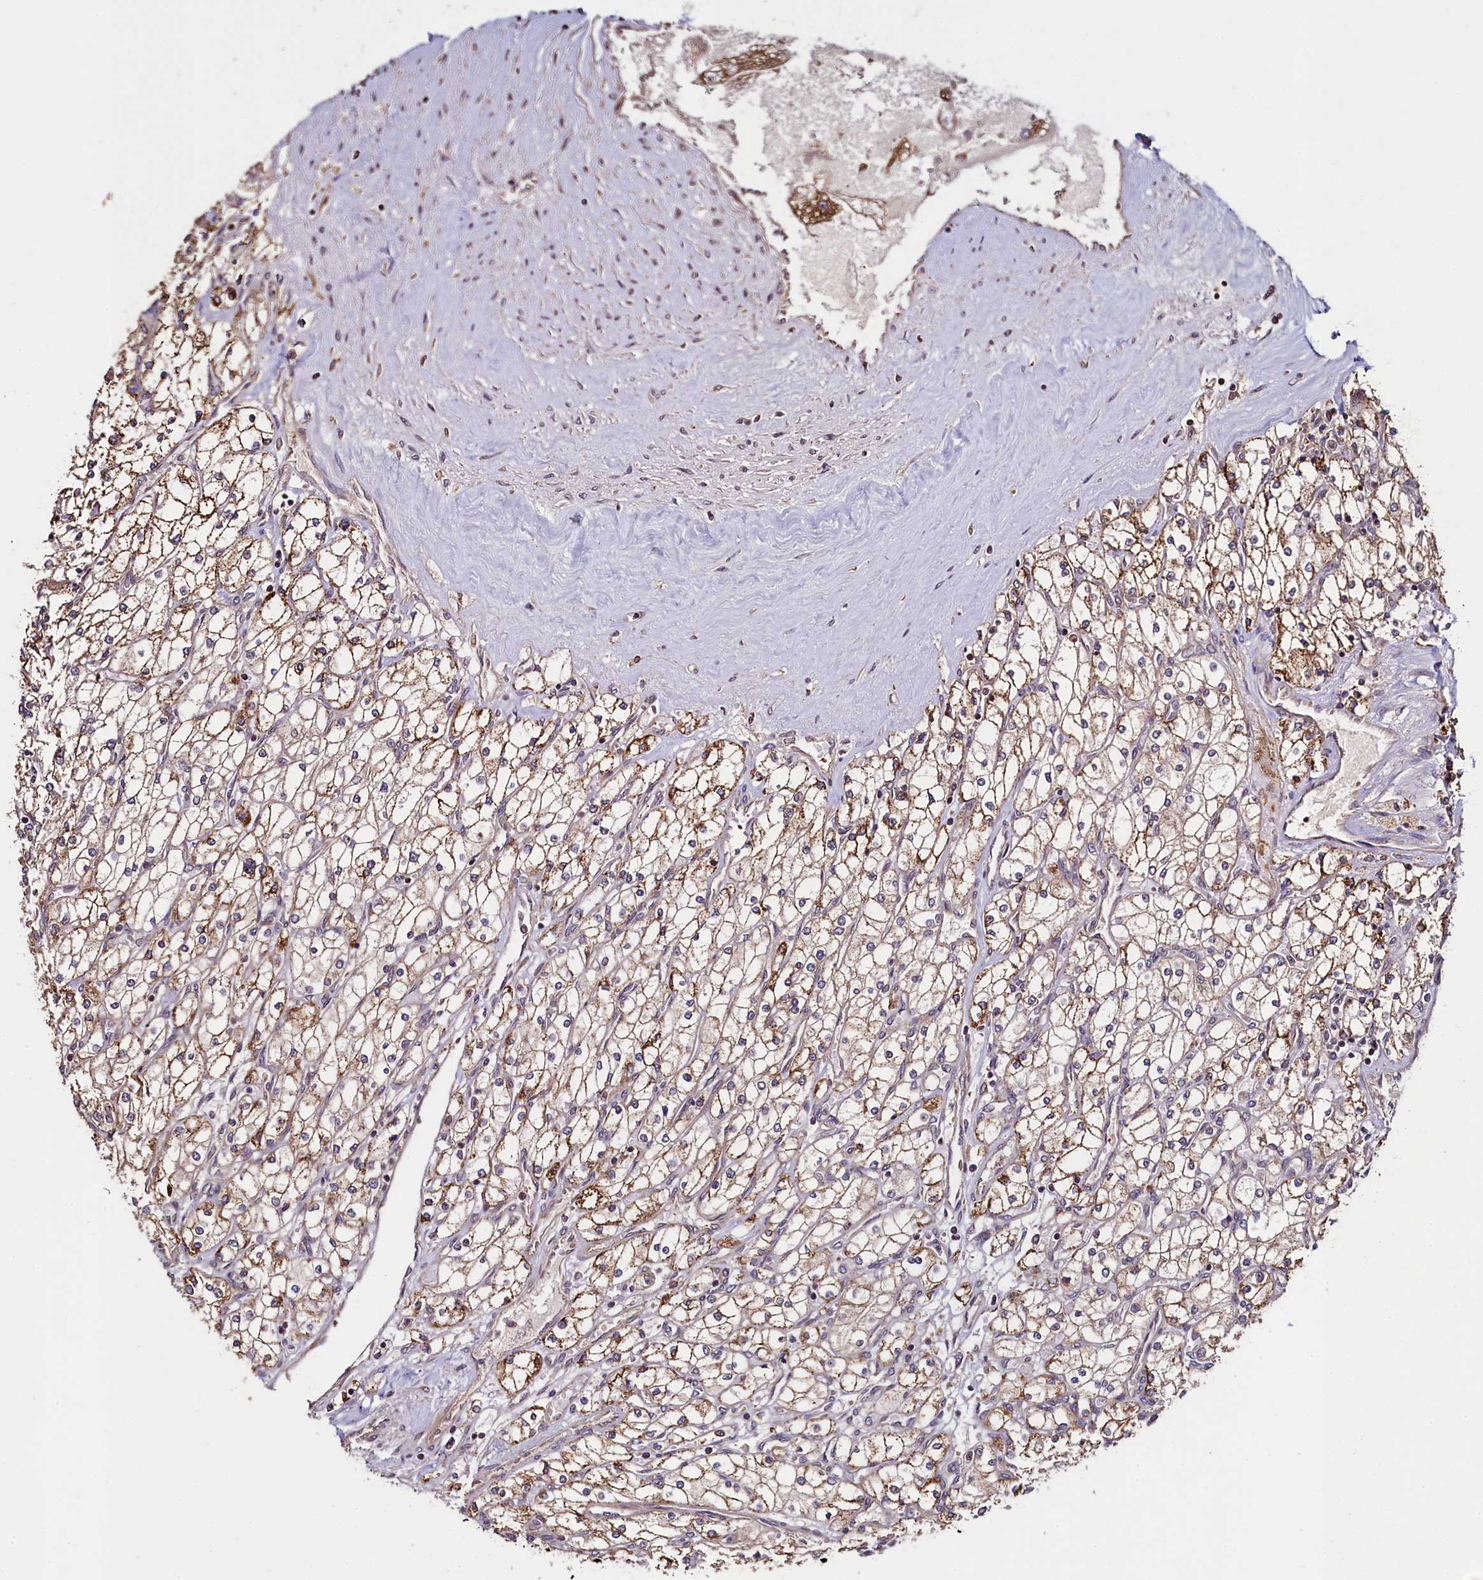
{"staining": {"intensity": "moderate", "quantity": "25%-75%", "location": "cytoplasmic/membranous"}, "tissue": "renal cancer", "cell_type": "Tumor cells", "image_type": "cancer", "snomed": [{"axis": "morphology", "description": "Adenocarcinoma, NOS"}, {"axis": "topography", "description": "Kidney"}], "caption": "Brown immunohistochemical staining in human adenocarcinoma (renal) exhibits moderate cytoplasmic/membranous expression in approximately 25%-75% of tumor cells. The staining is performed using DAB brown chromogen to label protein expression. The nuclei are counter-stained blue using hematoxylin.", "gene": "RBFA", "patient": {"sex": "male", "age": 80}}